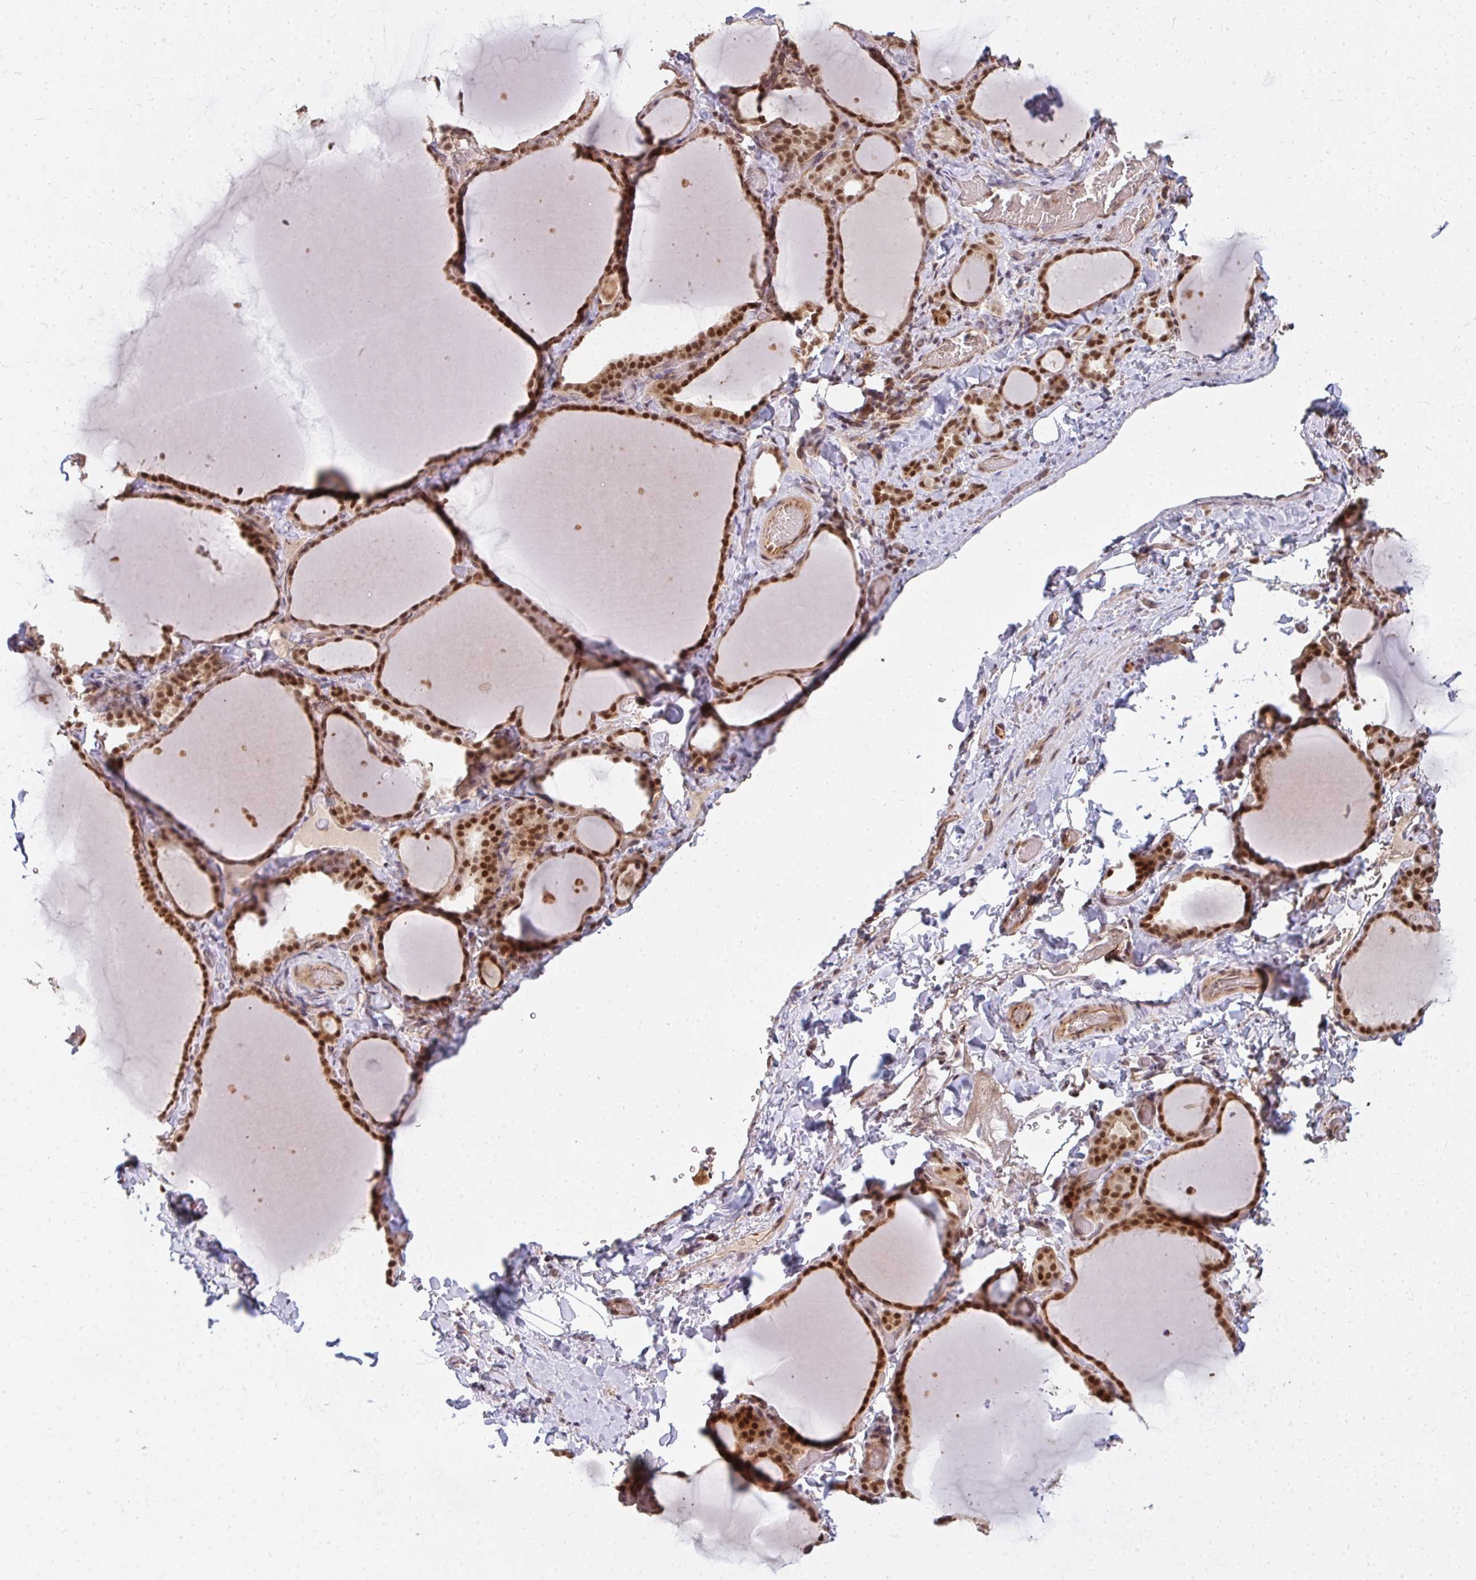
{"staining": {"intensity": "strong", "quantity": ">75%", "location": "nuclear"}, "tissue": "thyroid gland", "cell_type": "Glandular cells", "image_type": "normal", "snomed": [{"axis": "morphology", "description": "Normal tissue, NOS"}, {"axis": "topography", "description": "Thyroid gland"}], "caption": "The image shows staining of unremarkable thyroid gland, revealing strong nuclear protein positivity (brown color) within glandular cells.", "gene": "GTF3C6", "patient": {"sex": "female", "age": 22}}